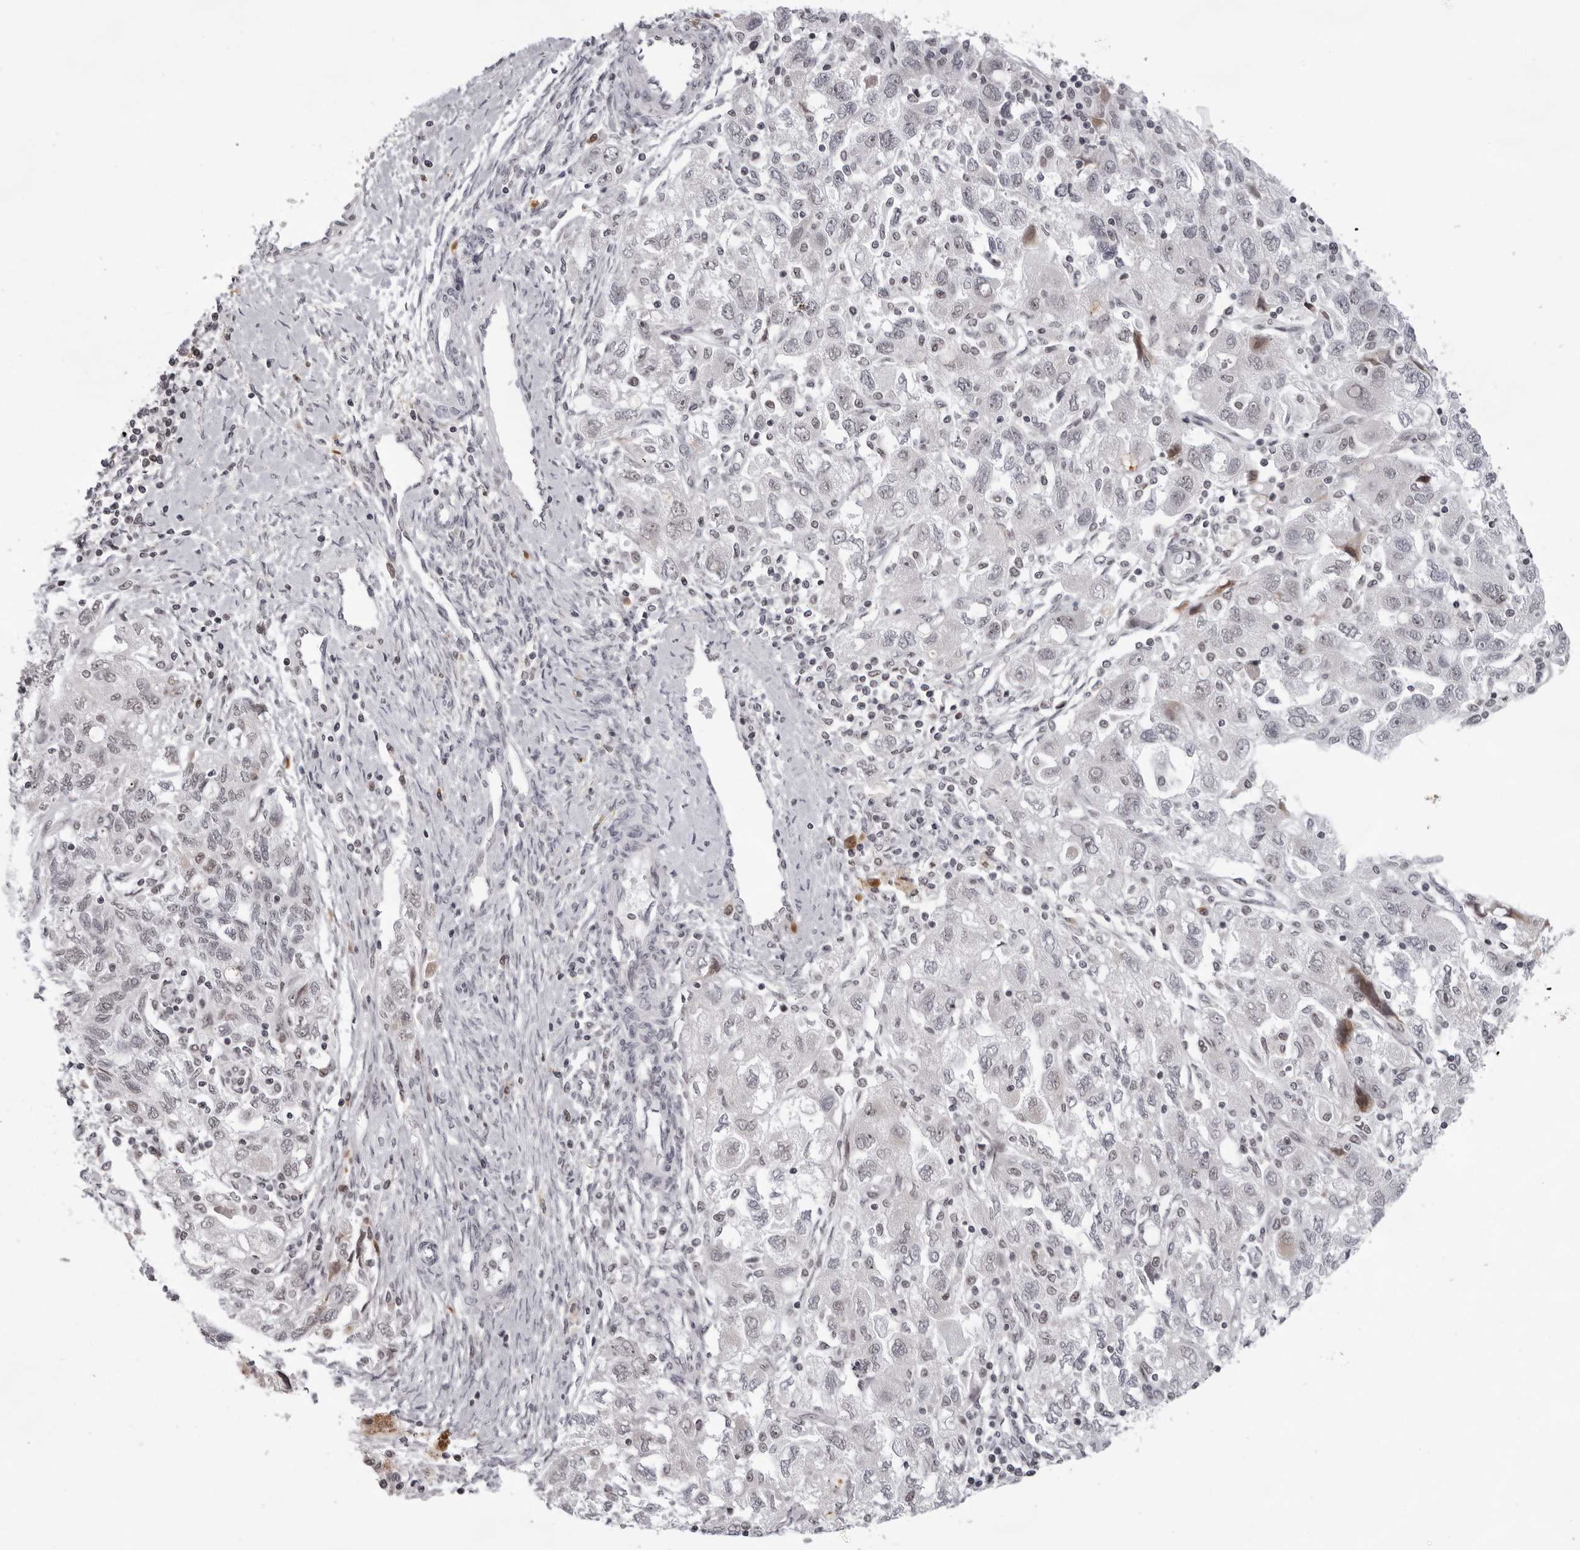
{"staining": {"intensity": "weak", "quantity": "<25%", "location": "nuclear"}, "tissue": "ovarian cancer", "cell_type": "Tumor cells", "image_type": "cancer", "snomed": [{"axis": "morphology", "description": "Carcinoma, NOS"}, {"axis": "morphology", "description": "Cystadenocarcinoma, serous, NOS"}, {"axis": "topography", "description": "Ovary"}], "caption": "Immunohistochemical staining of ovarian cancer (serous cystadenocarcinoma) exhibits no significant staining in tumor cells. (DAB (3,3'-diaminobenzidine) immunohistochemistry (IHC) with hematoxylin counter stain).", "gene": "EXOSC10", "patient": {"sex": "female", "age": 69}}